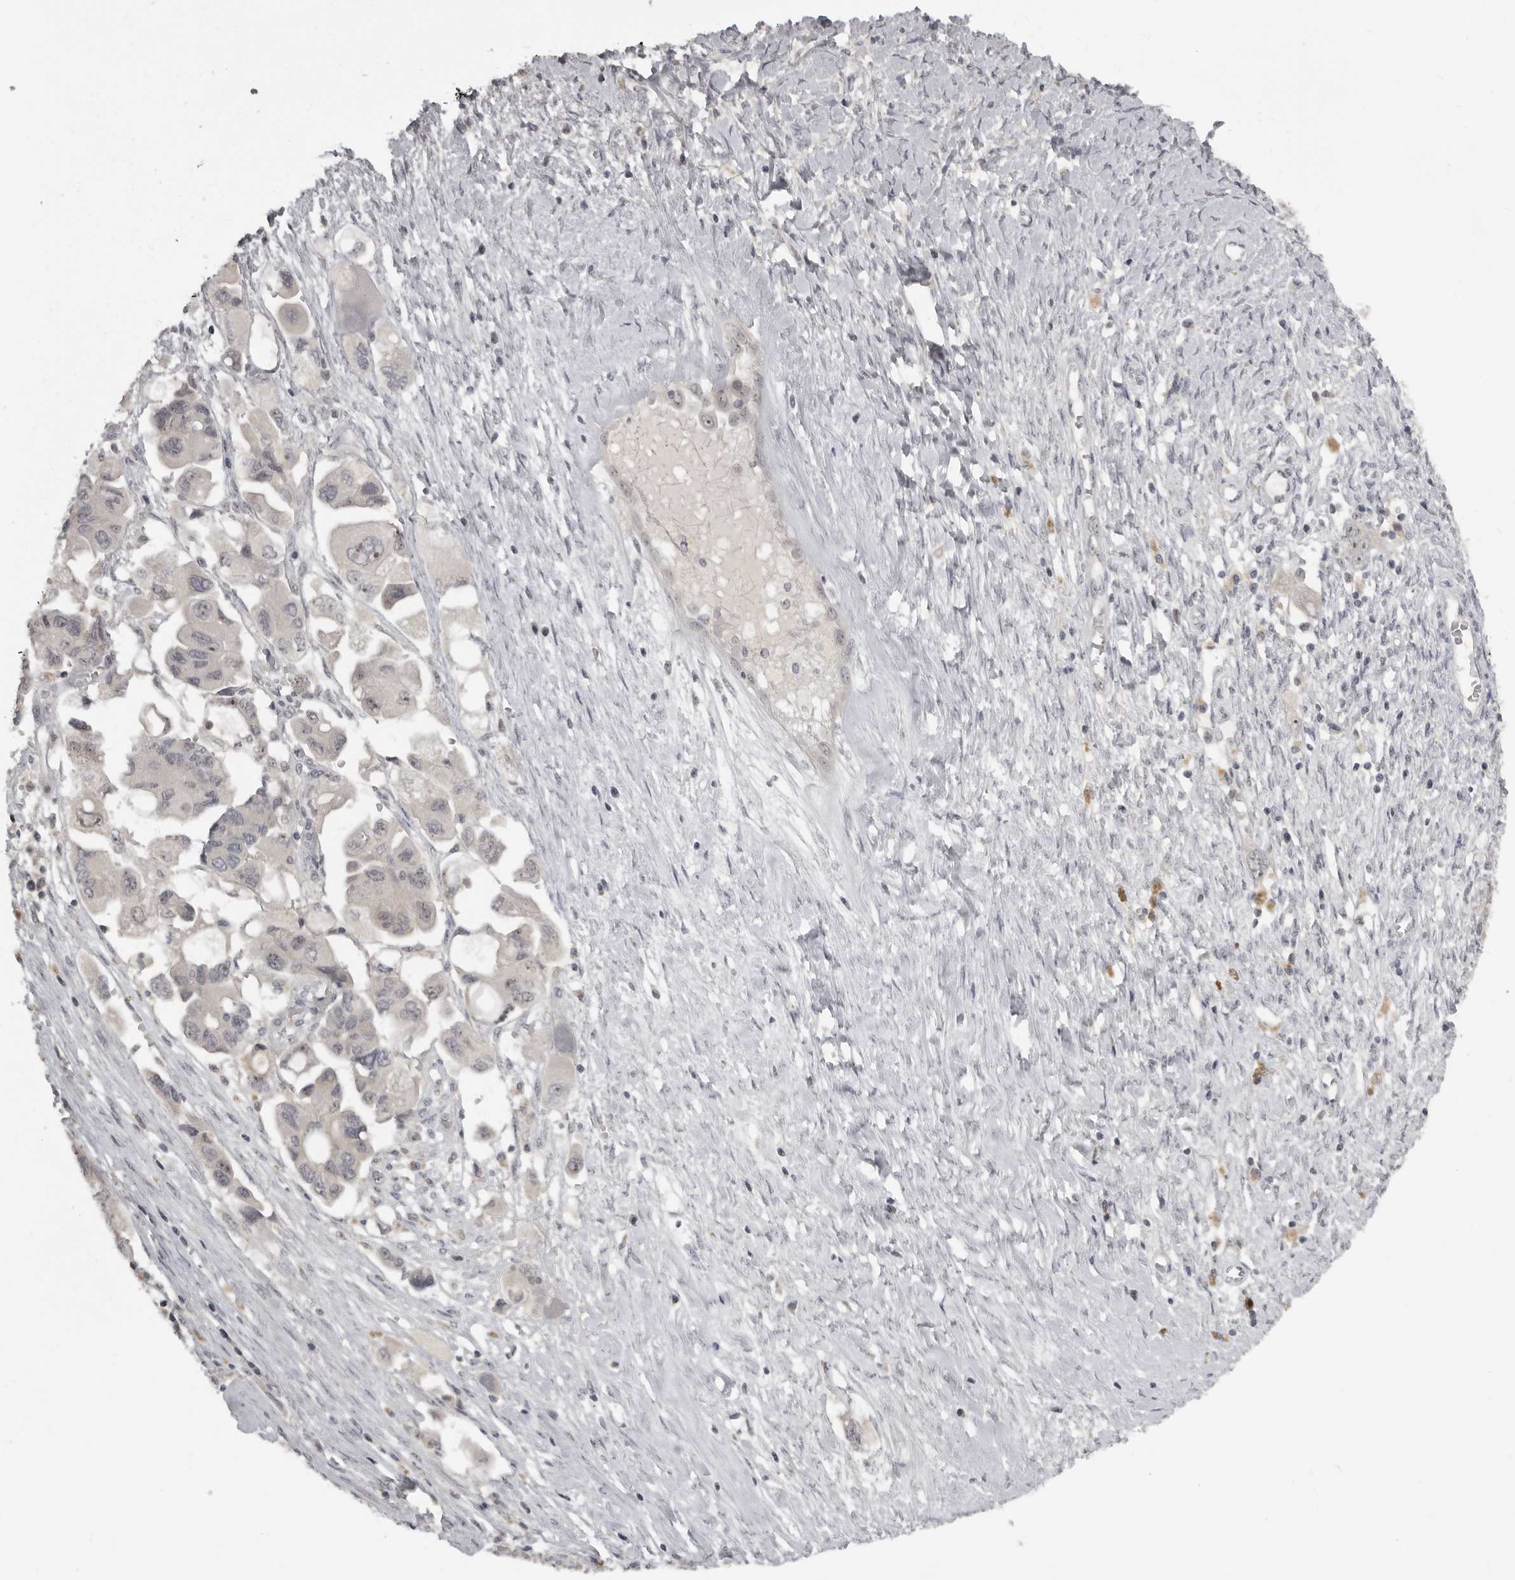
{"staining": {"intensity": "negative", "quantity": "none", "location": "none"}, "tissue": "ovarian cancer", "cell_type": "Tumor cells", "image_type": "cancer", "snomed": [{"axis": "morphology", "description": "Carcinoma, NOS"}, {"axis": "morphology", "description": "Cystadenocarcinoma, serous, NOS"}, {"axis": "topography", "description": "Ovary"}], "caption": "A histopathology image of human serous cystadenocarcinoma (ovarian) is negative for staining in tumor cells.", "gene": "MRTO4", "patient": {"sex": "female", "age": 69}}